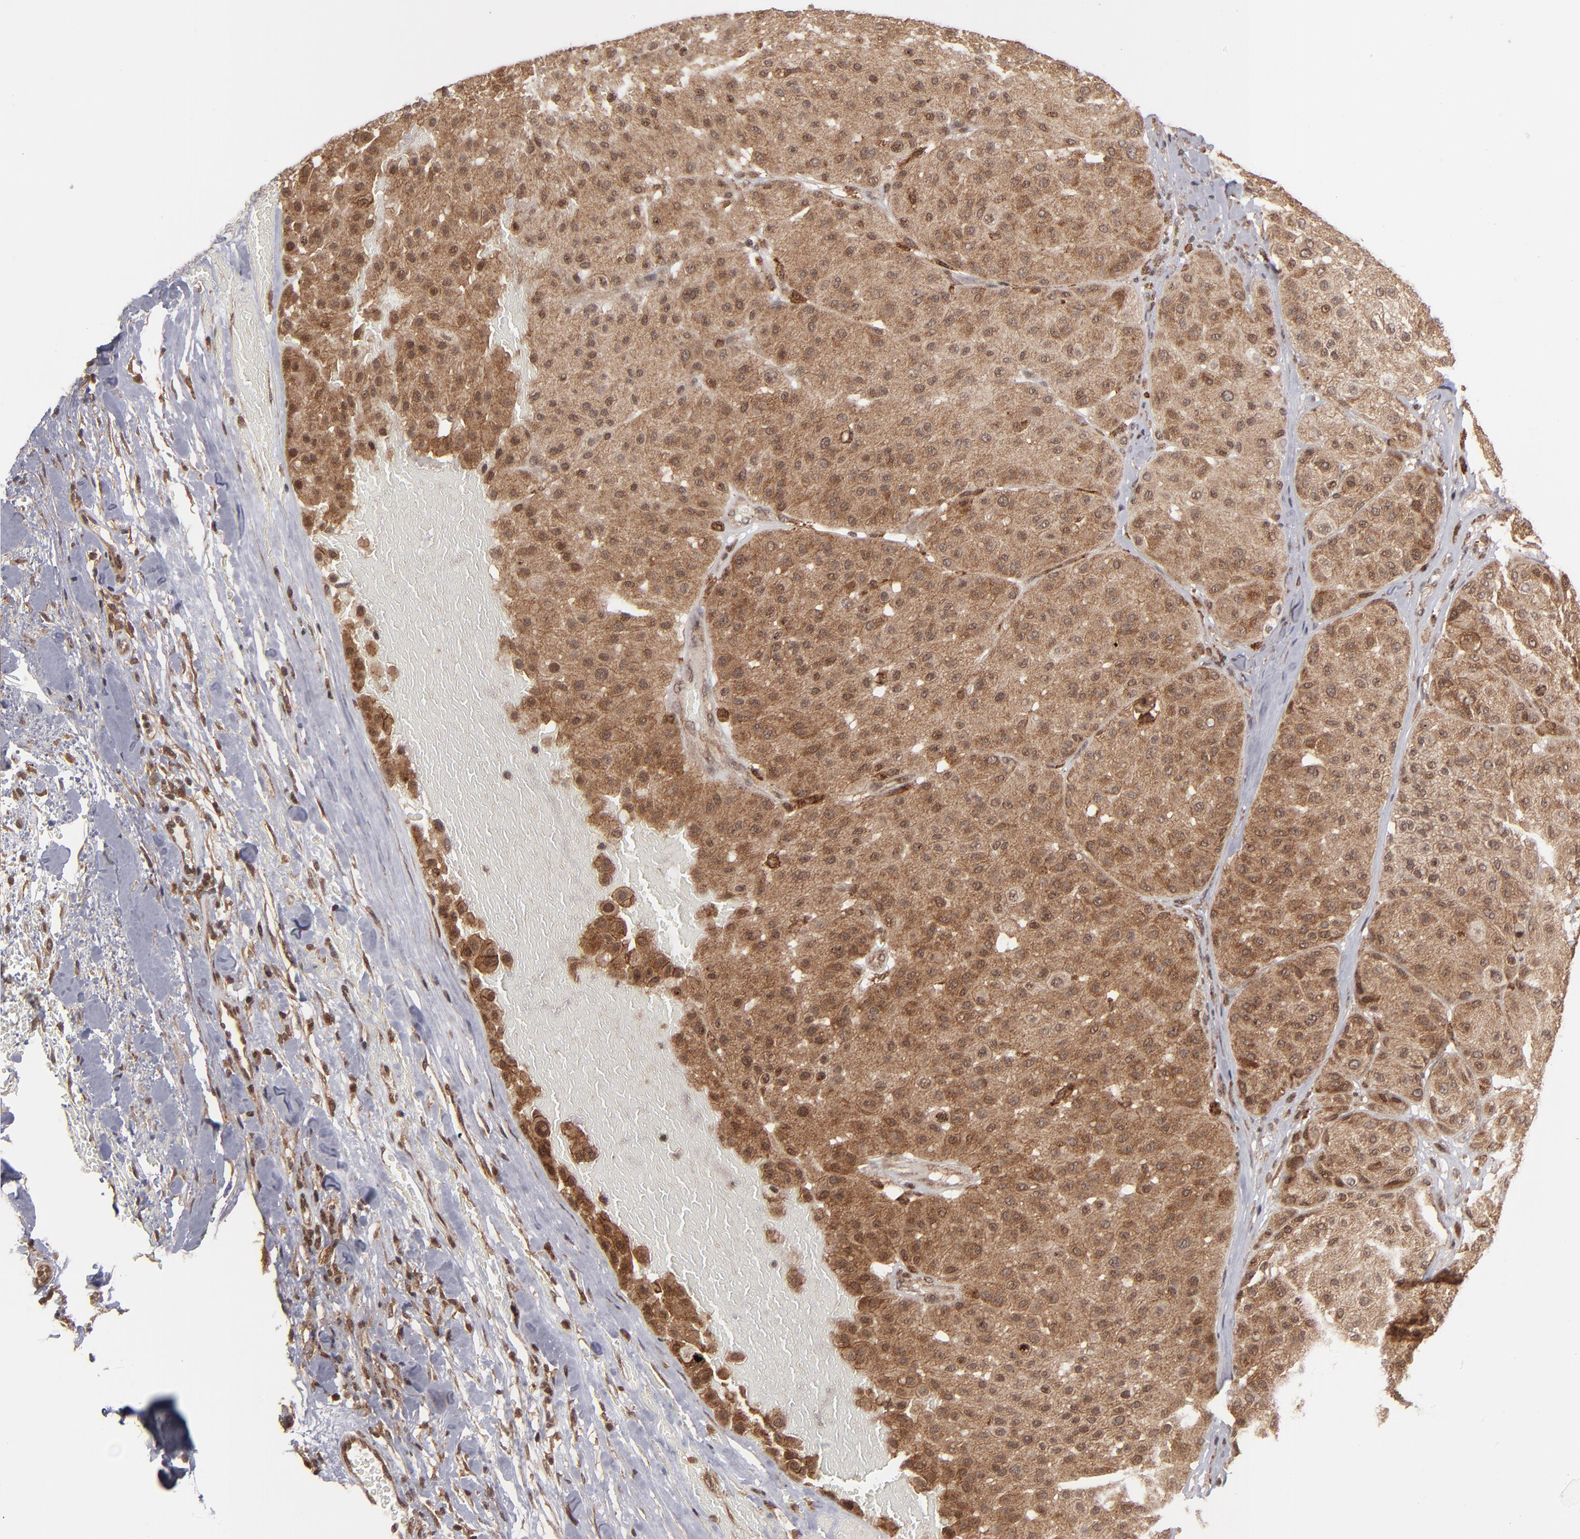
{"staining": {"intensity": "strong", "quantity": ">75%", "location": "cytoplasmic/membranous,nuclear"}, "tissue": "melanoma", "cell_type": "Tumor cells", "image_type": "cancer", "snomed": [{"axis": "morphology", "description": "Normal tissue, NOS"}, {"axis": "morphology", "description": "Malignant melanoma, Metastatic site"}, {"axis": "topography", "description": "Skin"}], "caption": "Human melanoma stained for a protein (brown) demonstrates strong cytoplasmic/membranous and nuclear positive positivity in approximately >75% of tumor cells.", "gene": "RGS6", "patient": {"sex": "male", "age": 41}}